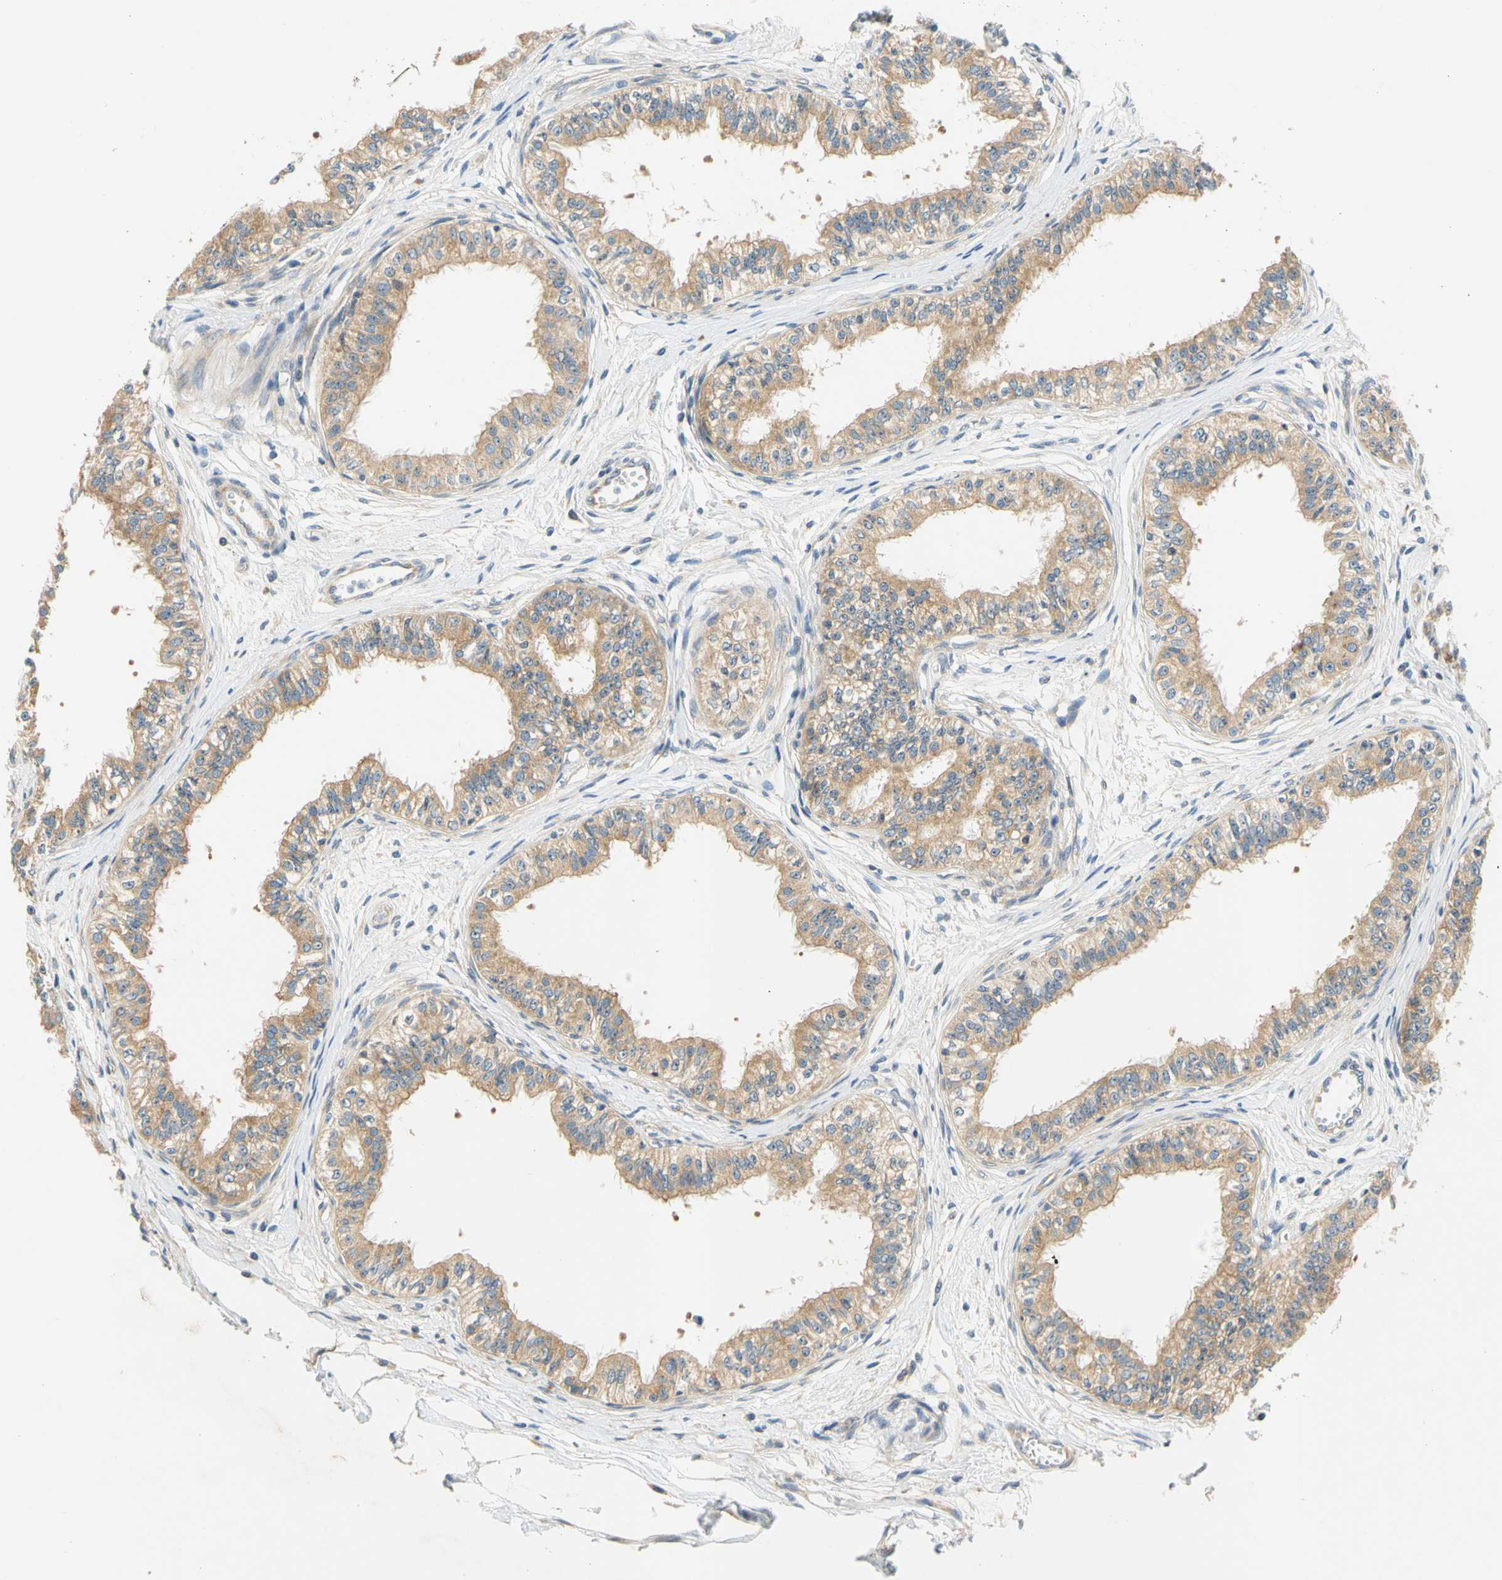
{"staining": {"intensity": "moderate", "quantity": ">75%", "location": "cytoplasmic/membranous"}, "tissue": "epididymis", "cell_type": "Glandular cells", "image_type": "normal", "snomed": [{"axis": "morphology", "description": "Normal tissue, NOS"}, {"axis": "morphology", "description": "Adenocarcinoma, metastatic, NOS"}, {"axis": "topography", "description": "Testis"}, {"axis": "topography", "description": "Epididymis"}], "caption": "IHC (DAB (3,3'-diaminobenzidine)) staining of benign human epididymis shows moderate cytoplasmic/membranous protein staining in about >75% of glandular cells.", "gene": "LRRC47", "patient": {"sex": "male", "age": 26}}